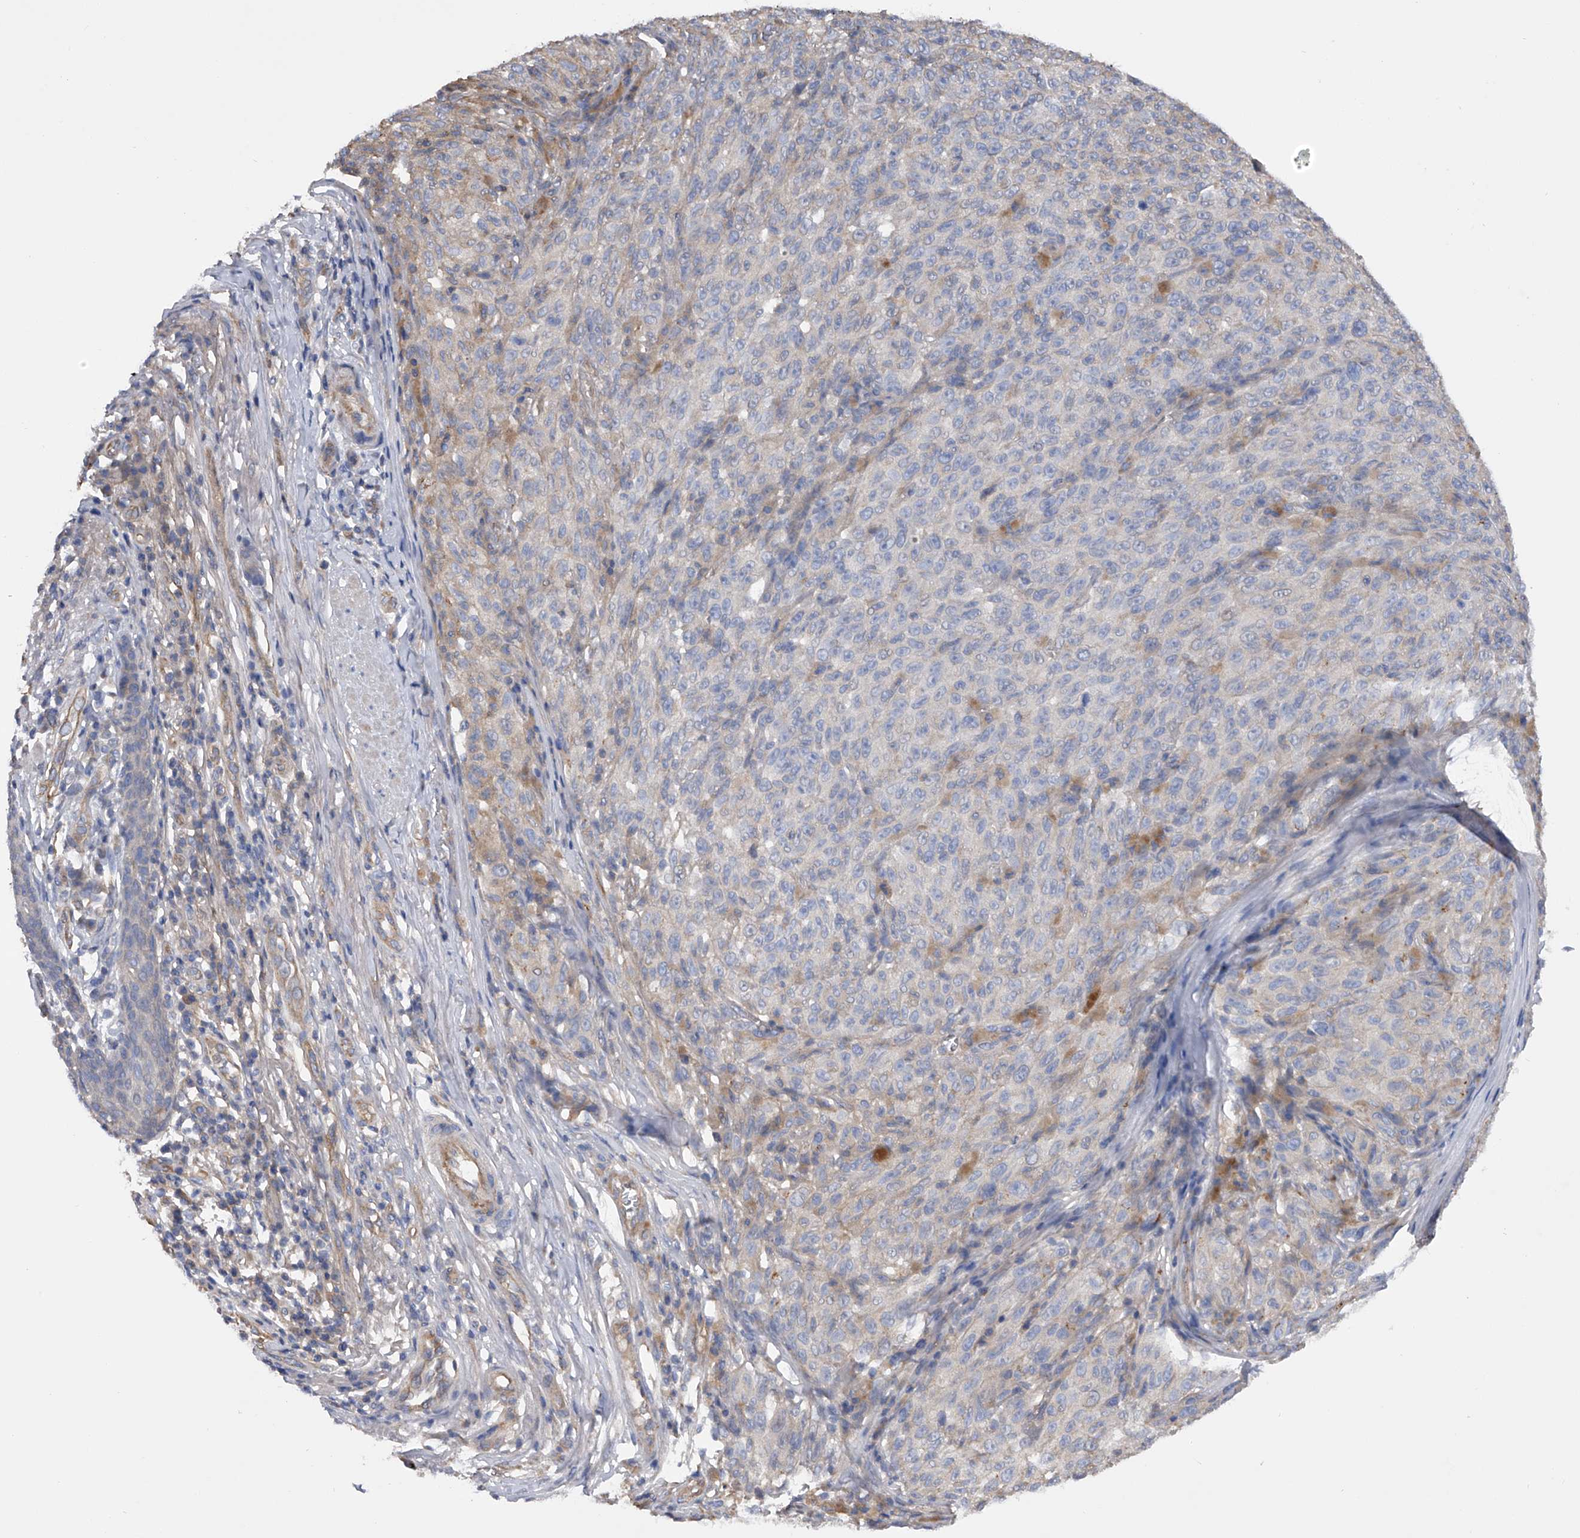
{"staining": {"intensity": "negative", "quantity": "none", "location": "none"}, "tissue": "melanoma", "cell_type": "Tumor cells", "image_type": "cancer", "snomed": [{"axis": "morphology", "description": "Malignant melanoma, NOS"}, {"axis": "topography", "description": "Skin"}], "caption": "This photomicrograph is of malignant melanoma stained with immunohistochemistry to label a protein in brown with the nuclei are counter-stained blue. There is no staining in tumor cells.", "gene": "RWDD2A", "patient": {"sex": "female", "age": 82}}